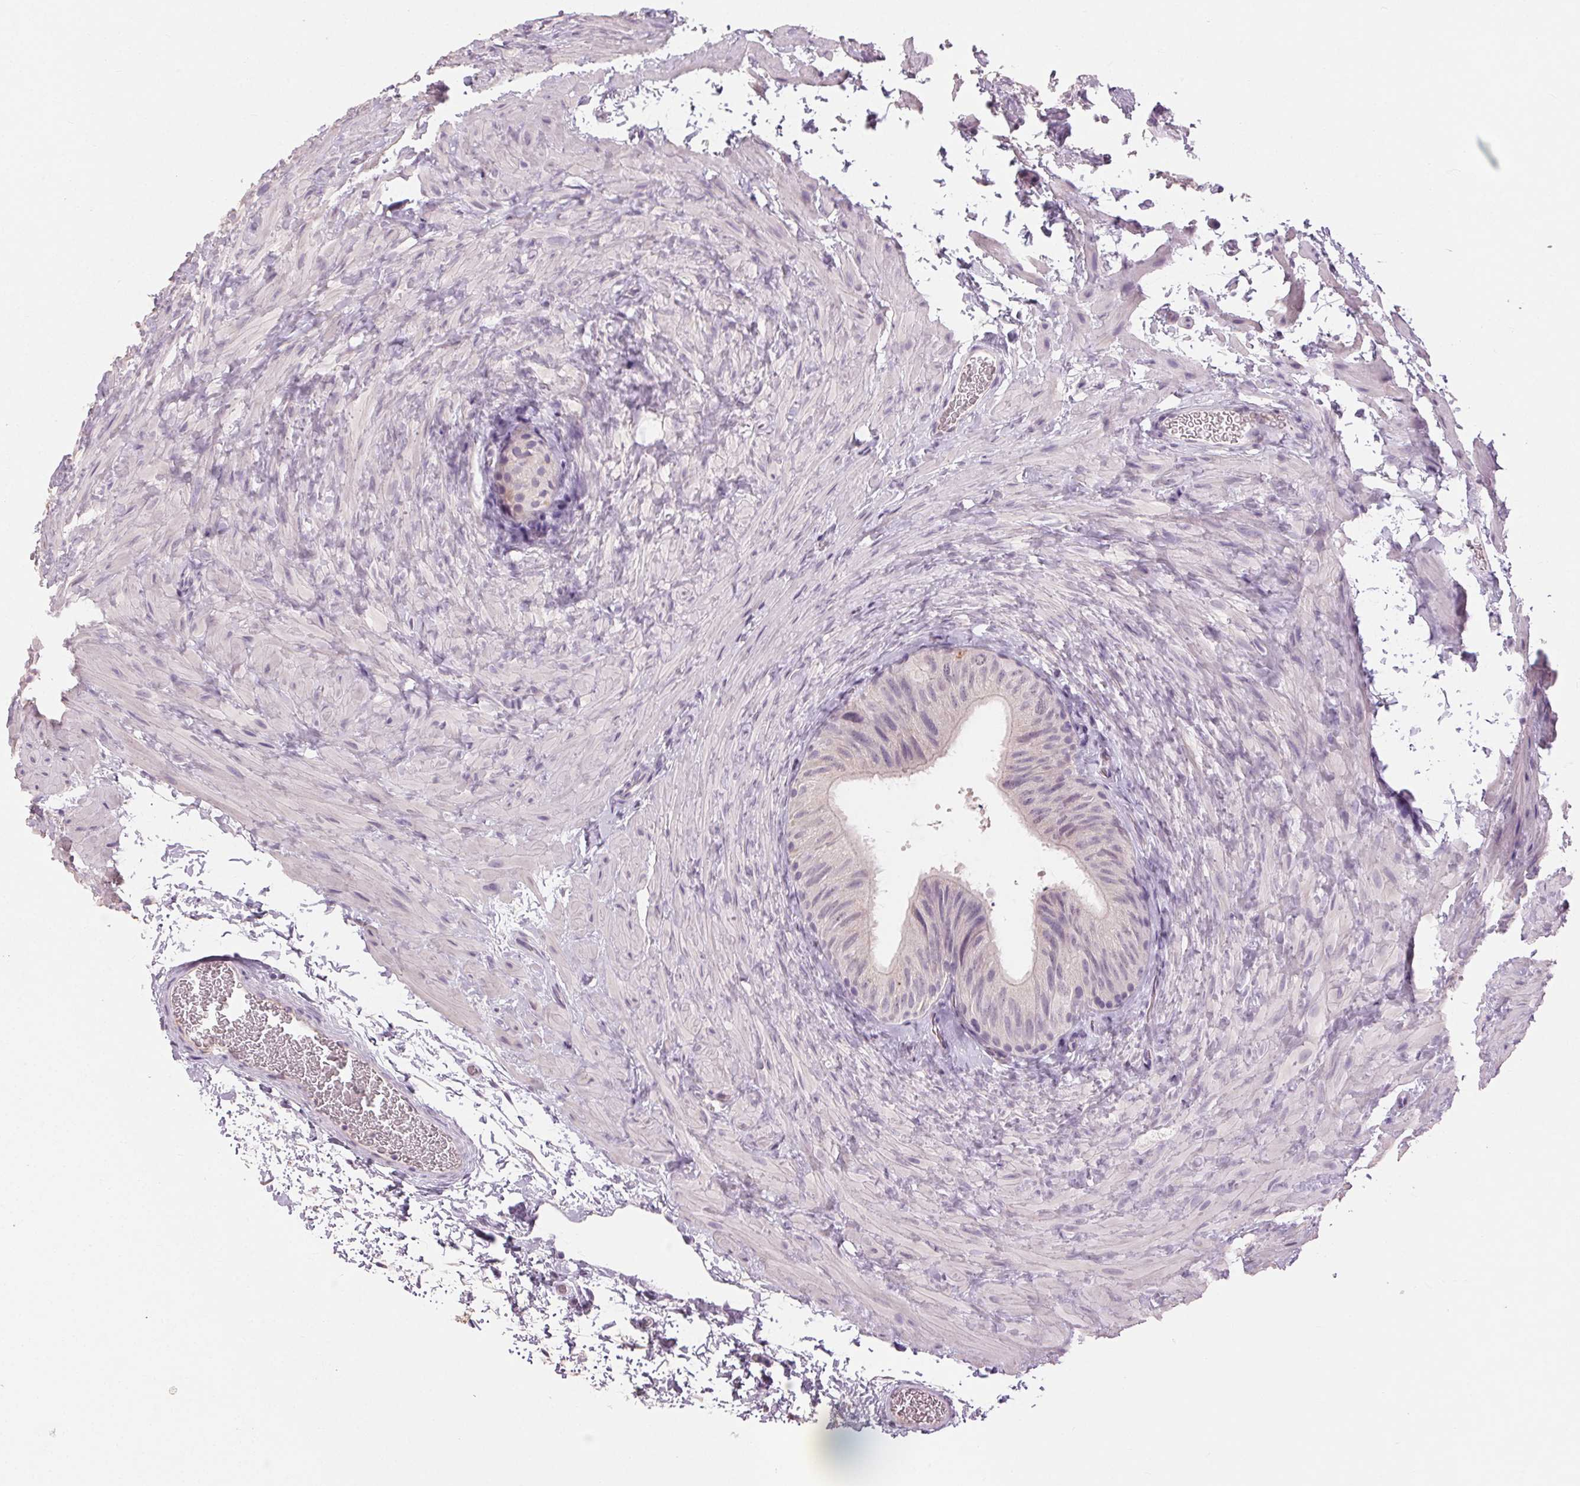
{"staining": {"intensity": "negative", "quantity": "none", "location": "none"}, "tissue": "epididymis", "cell_type": "Glandular cells", "image_type": "normal", "snomed": [{"axis": "morphology", "description": "Normal tissue, NOS"}, {"axis": "topography", "description": "Epididymis, spermatic cord, NOS"}, {"axis": "topography", "description": "Epididymis"}], "caption": "Immunohistochemistry (IHC) histopathology image of normal epididymis stained for a protein (brown), which reveals no positivity in glandular cells.", "gene": "CLTRN", "patient": {"sex": "male", "age": 31}}